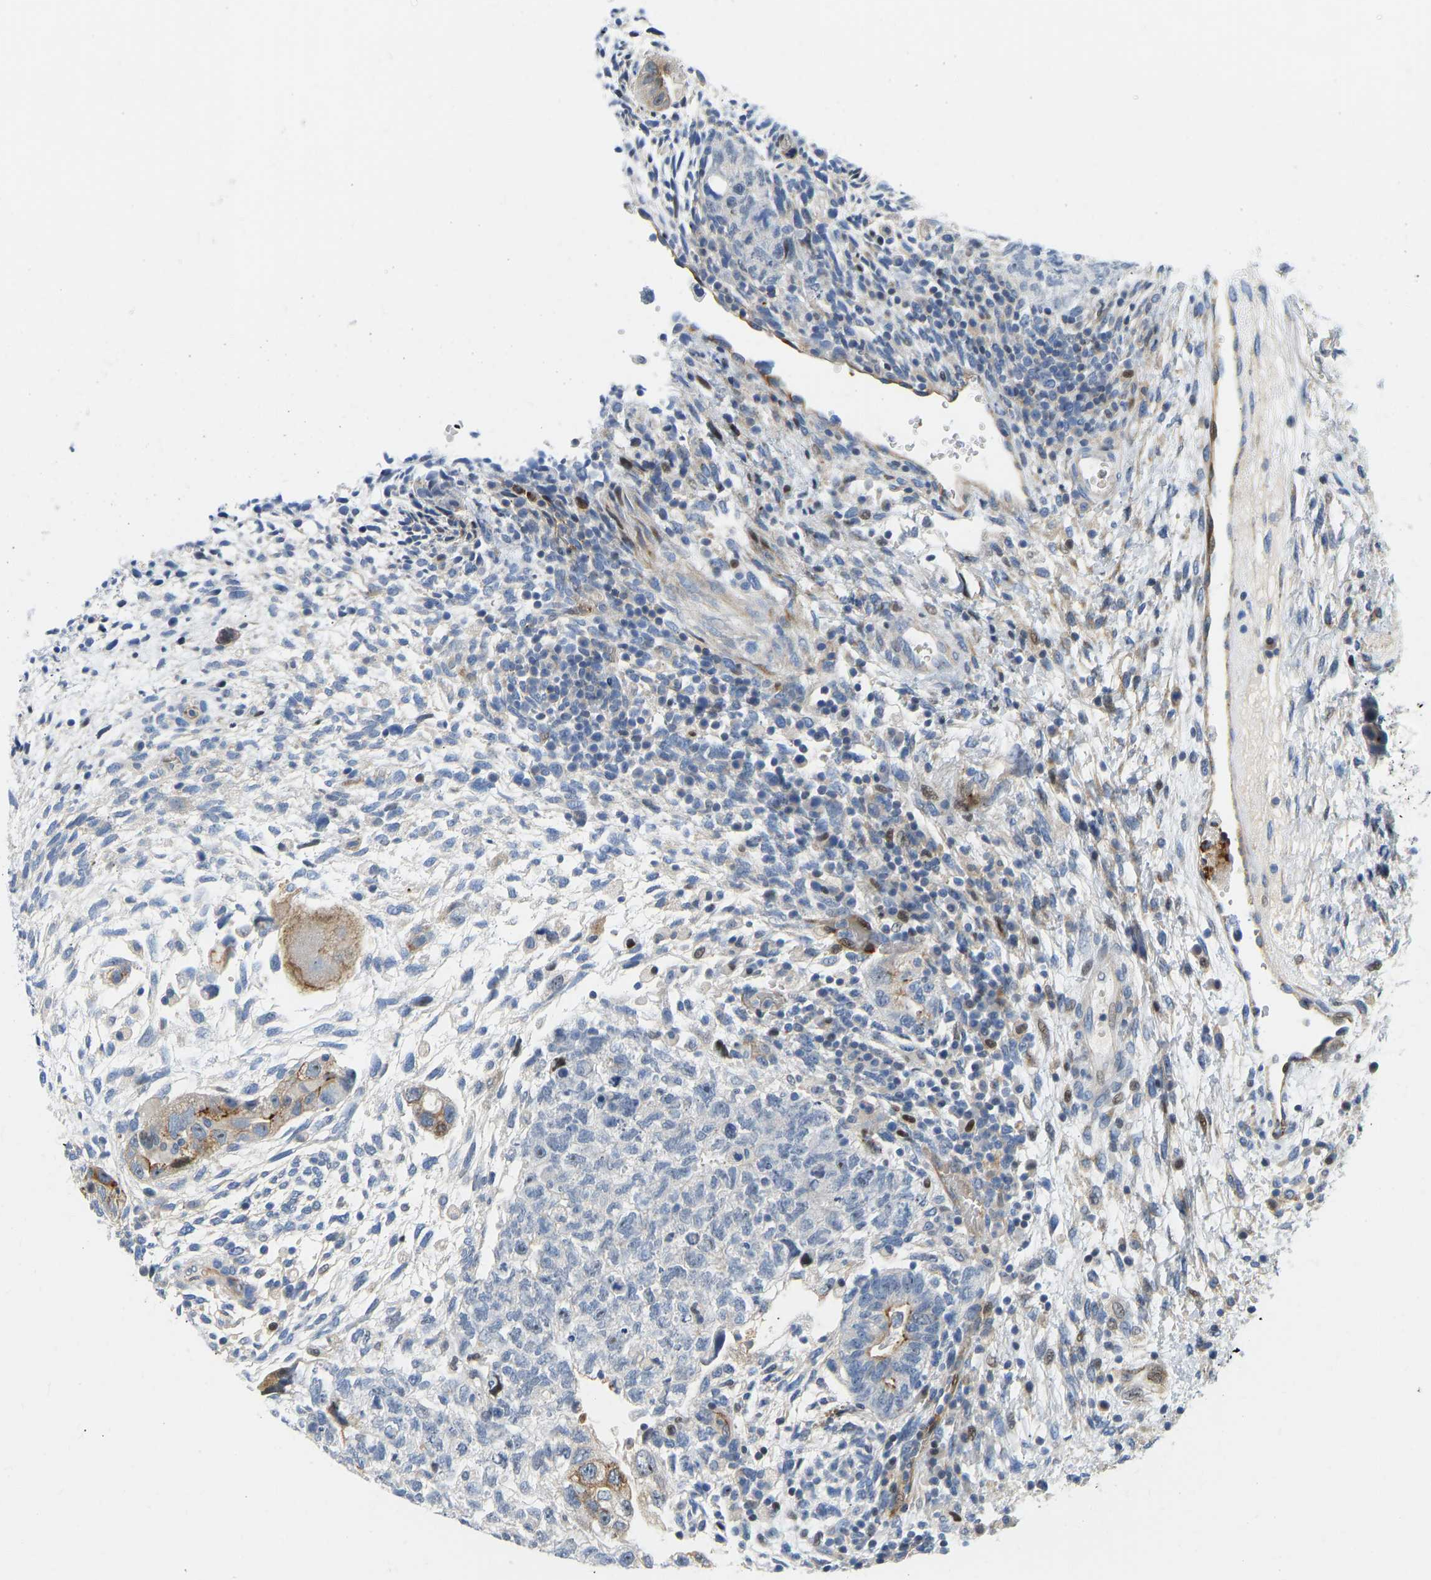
{"staining": {"intensity": "moderate", "quantity": "<25%", "location": "cytoplasmic/membranous"}, "tissue": "testis cancer", "cell_type": "Tumor cells", "image_type": "cancer", "snomed": [{"axis": "morphology", "description": "Carcinoma, Embryonal, NOS"}, {"axis": "topography", "description": "Testis"}], "caption": "IHC histopathology image of neoplastic tissue: human testis embryonal carcinoma stained using immunohistochemistry reveals low levels of moderate protein expression localized specifically in the cytoplasmic/membranous of tumor cells, appearing as a cytoplasmic/membranous brown color.", "gene": "HDAC5", "patient": {"sex": "male", "age": 36}}